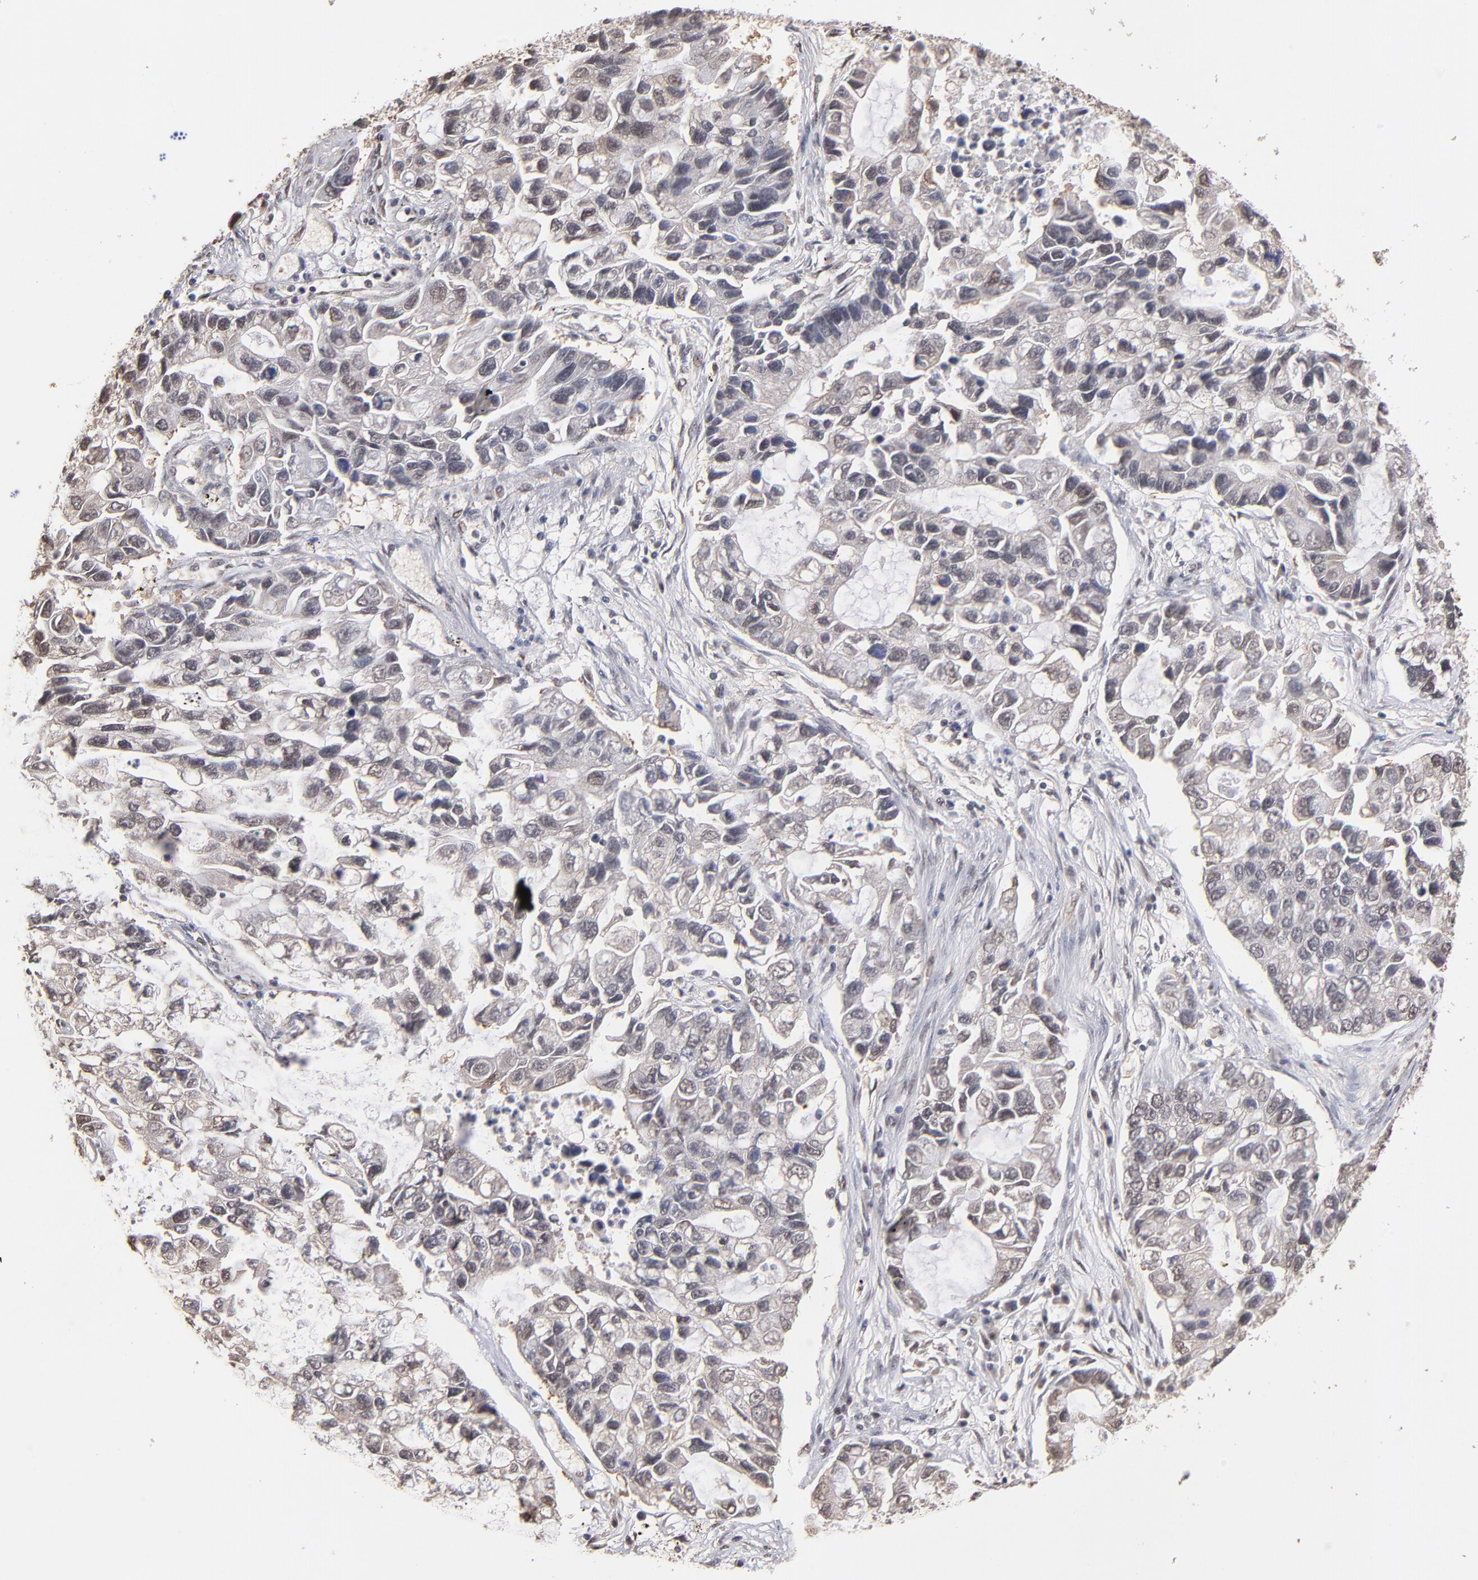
{"staining": {"intensity": "negative", "quantity": "none", "location": "none"}, "tissue": "lung cancer", "cell_type": "Tumor cells", "image_type": "cancer", "snomed": [{"axis": "morphology", "description": "Adenocarcinoma, NOS"}, {"axis": "topography", "description": "Lung"}], "caption": "Tumor cells show no significant protein positivity in lung cancer.", "gene": "PSMD10", "patient": {"sex": "female", "age": 51}}